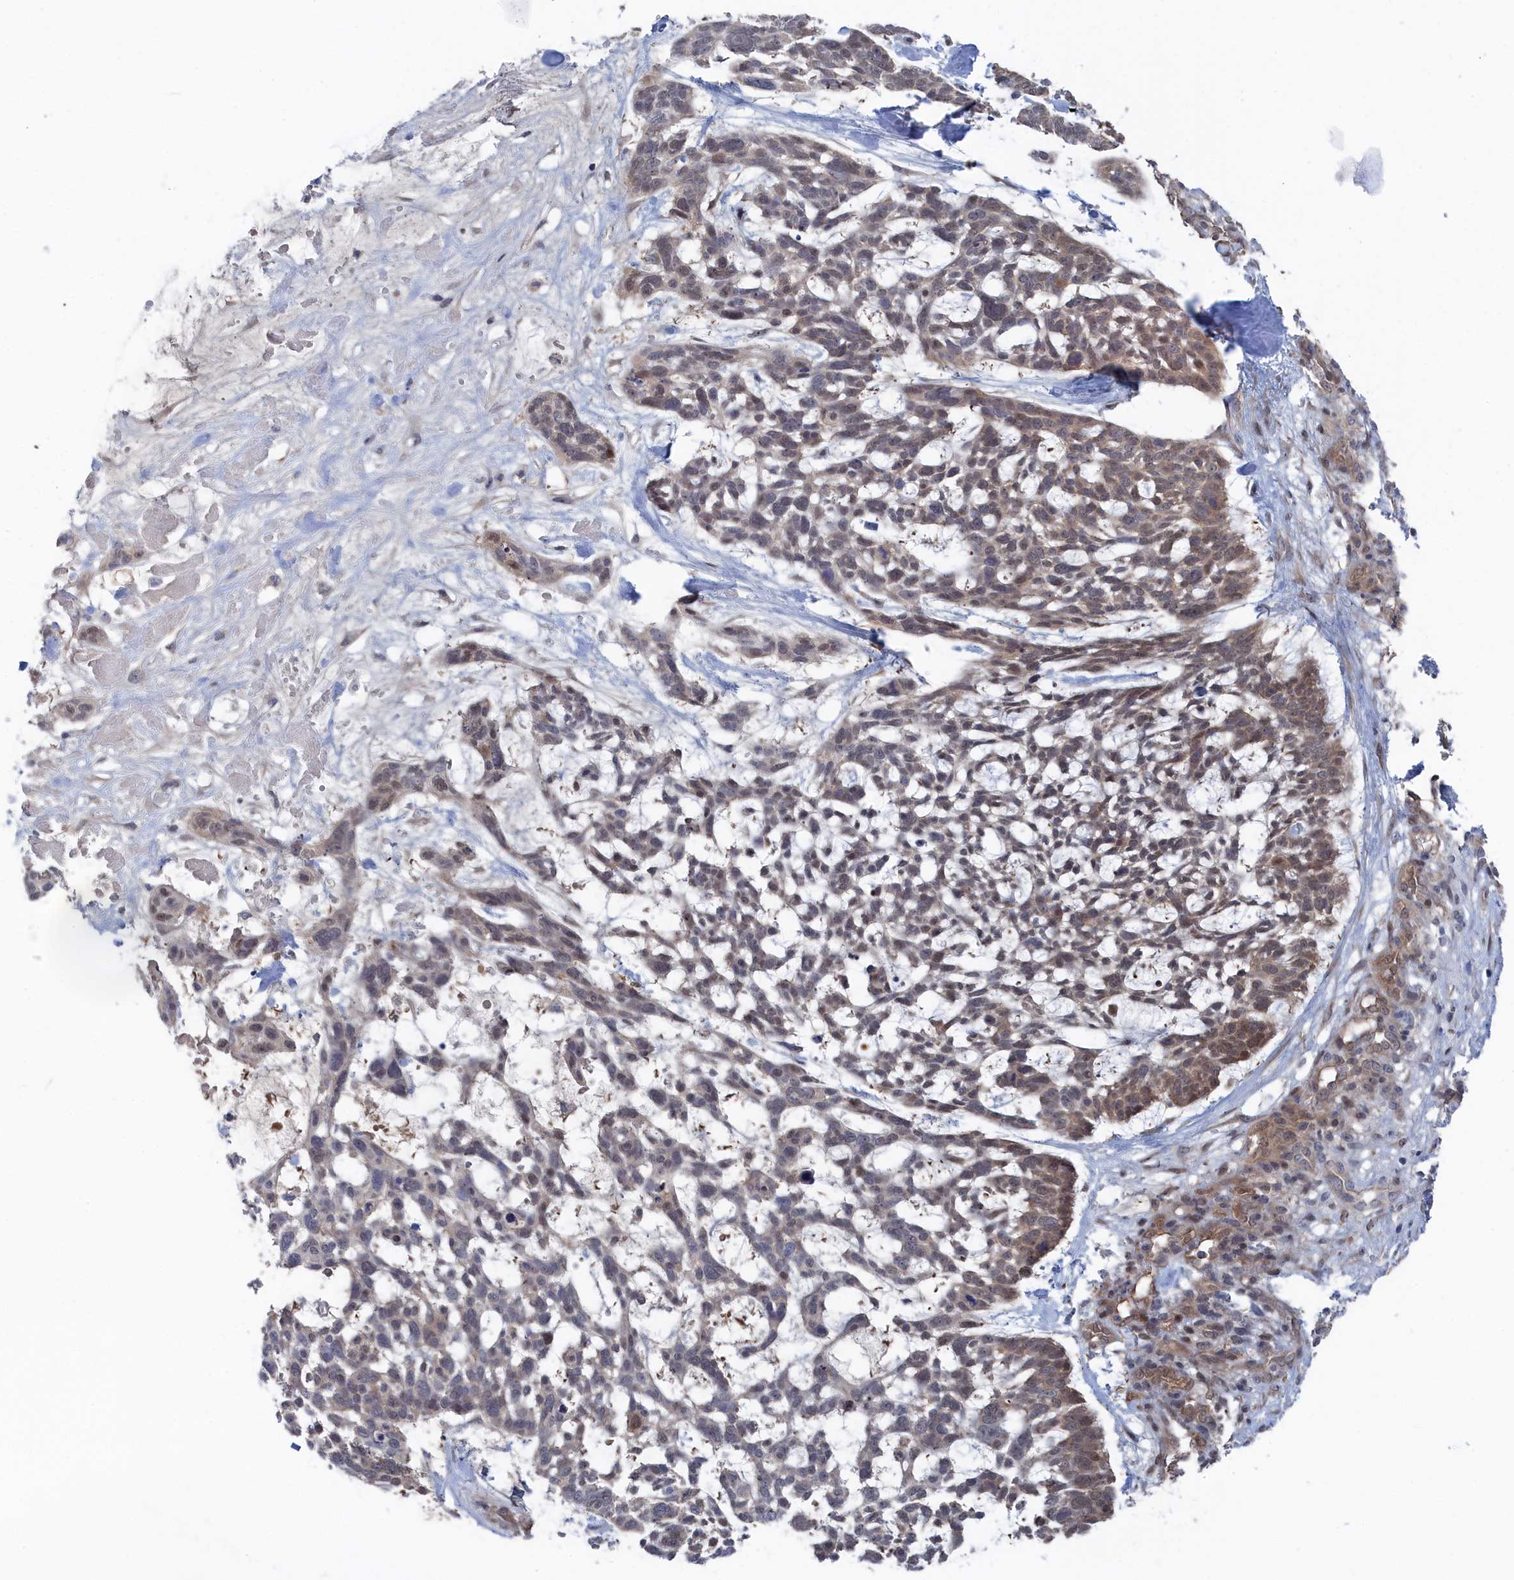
{"staining": {"intensity": "moderate", "quantity": "<25%", "location": "cytoplasmic/membranous,nuclear"}, "tissue": "skin cancer", "cell_type": "Tumor cells", "image_type": "cancer", "snomed": [{"axis": "morphology", "description": "Basal cell carcinoma"}, {"axis": "topography", "description": "Skin"}], "caption": "Skin cancer (basal cell carcinoma) tissue exhibits moderate cytoplasmic/membranous and nuclear staining in approximately <25% of tumor cells The staining was performed using DAB, with brown indicating positive protein expression. Nuclei are stained blue with hematoxylin.", "gene": "IRGQ", "patient": {"sex": "male", "age": 88}}